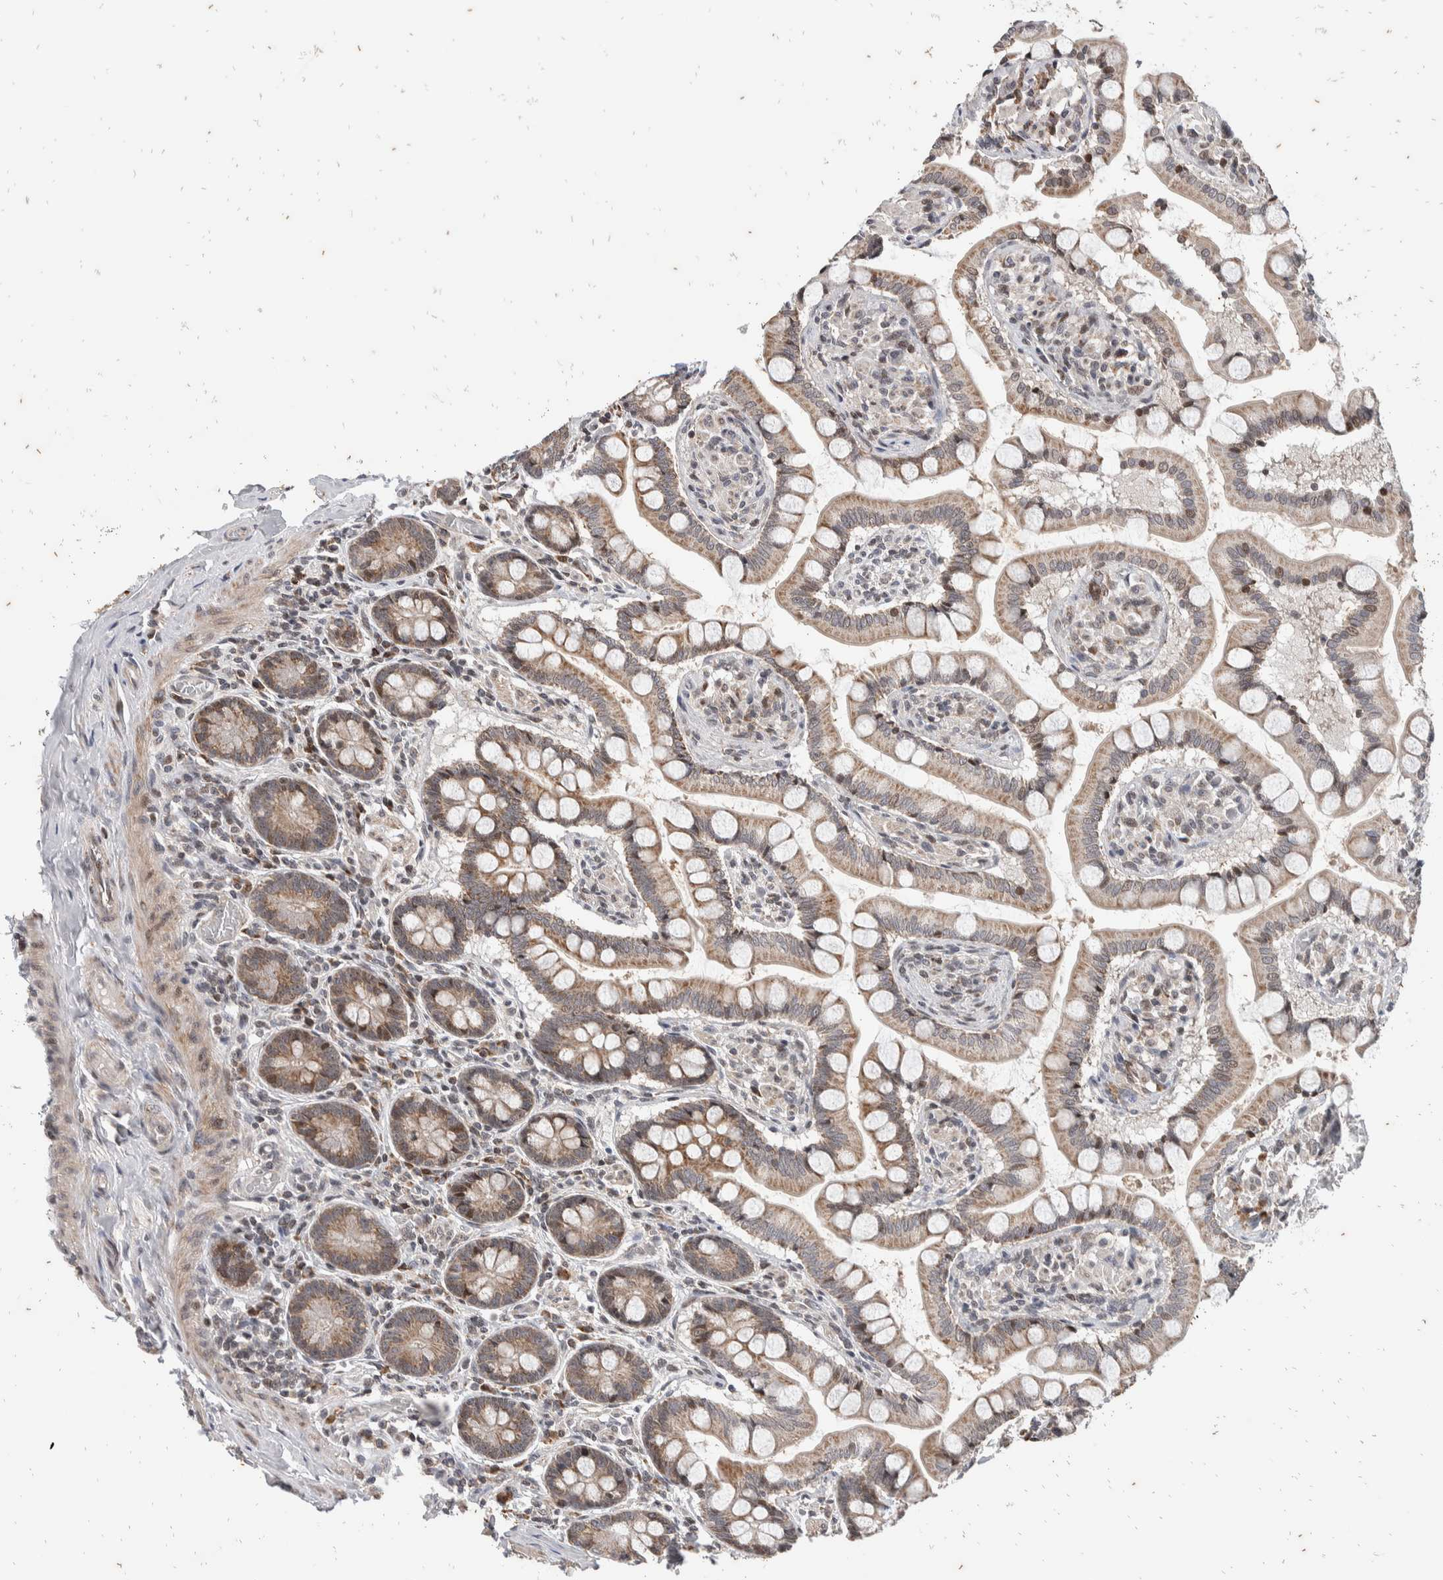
{"staining": {"intensity": "weak", "quantity": "25%-75%", "location": "cytoplasmic/membranous,nuclear"}, "tissue": "small intestine", "cell_type": "Glandular cells", "image_type": "normal", "snomed": [{"axis": "morphology", "description": "Normal tissue, NOS"}, {"axis": "topography", "description": "Small intestine"}], "caption": "Small intestine stained for a protein (brown) demonstrates weak cytoplasmic/membranous,nuclear positive staining in approximately 25%-75% of glandular cells.", "gene": "ATXN7L1", "patient": {"sex": "male", "age": 41}}